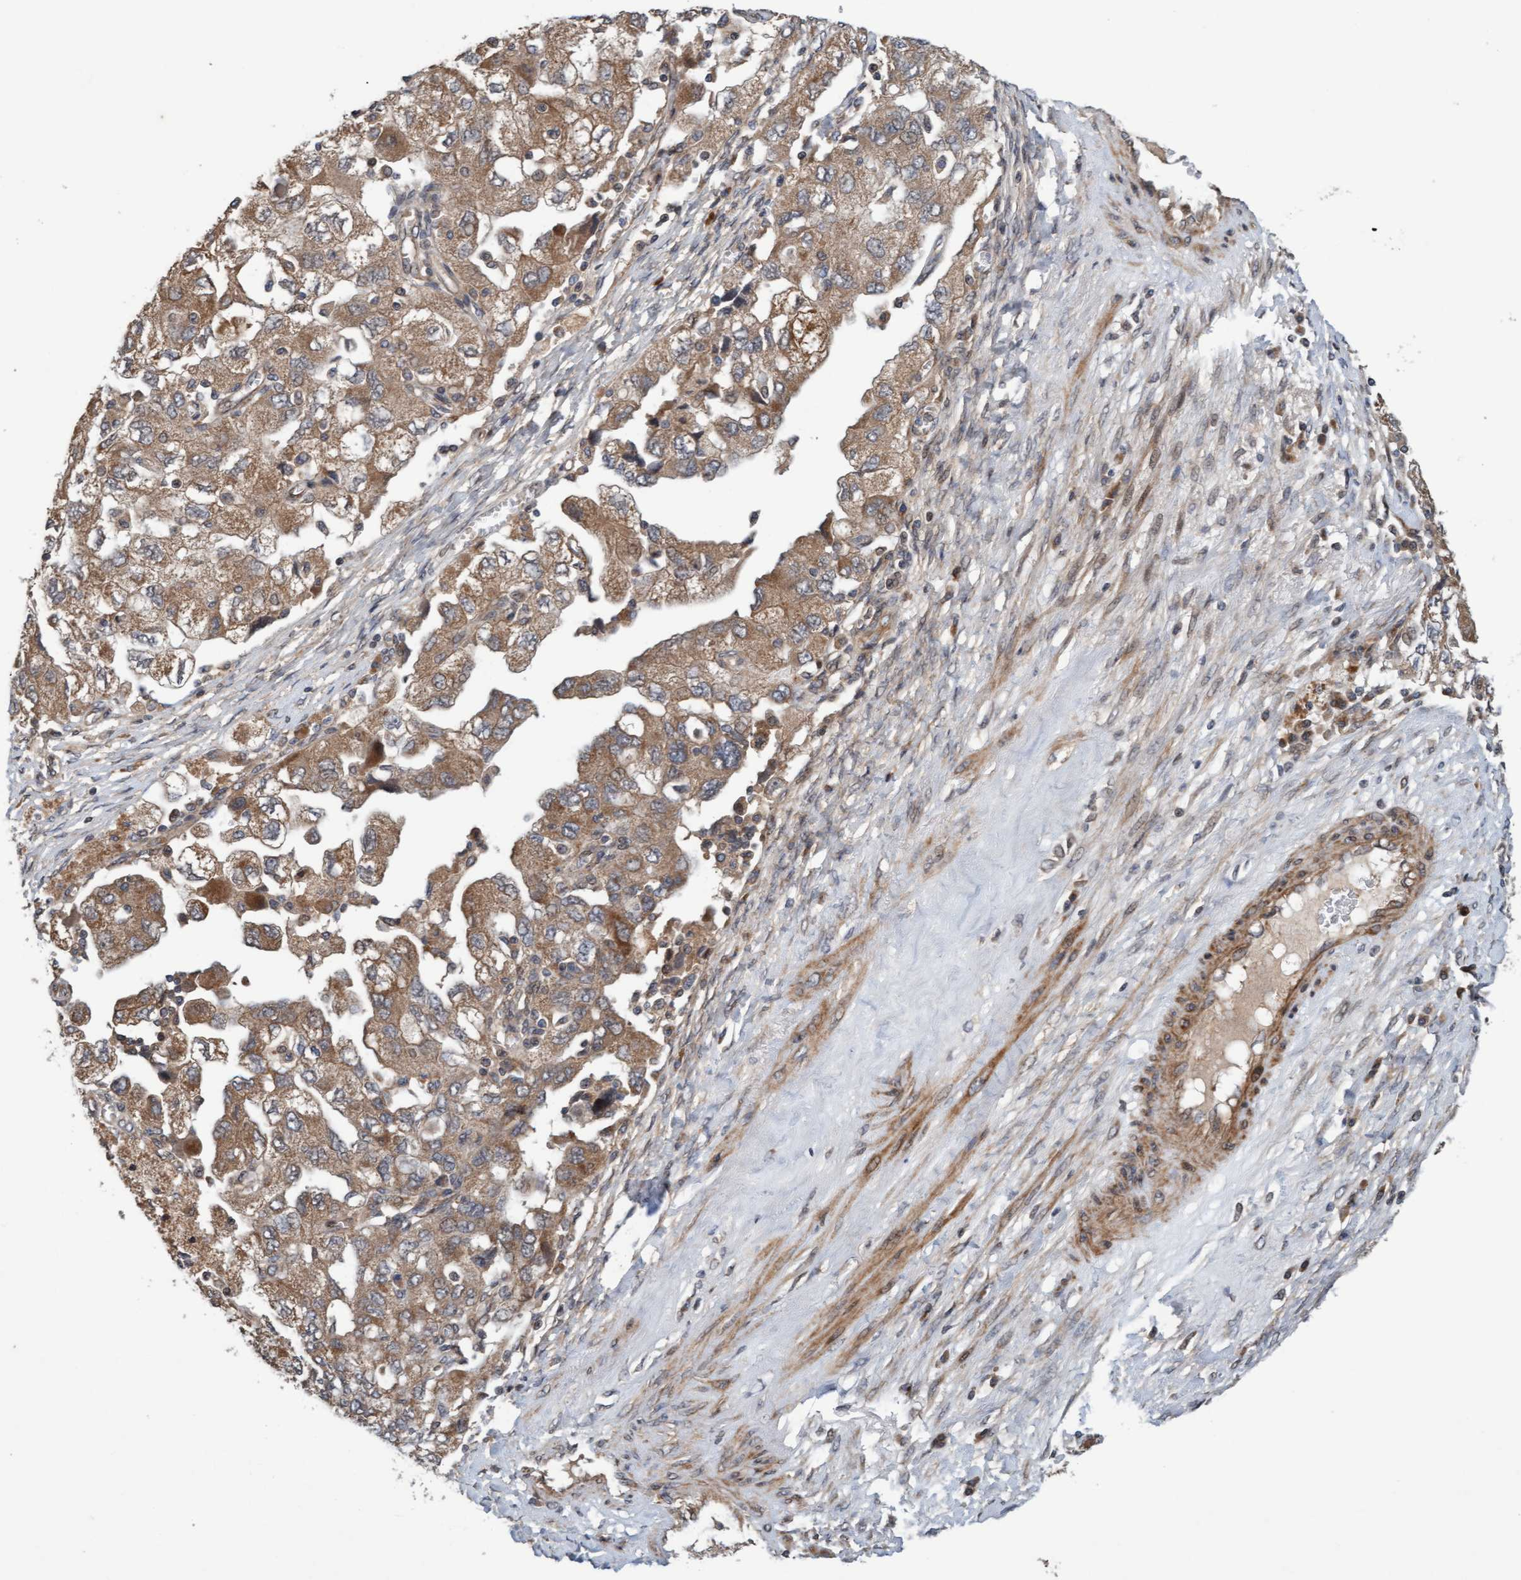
{"staining": {"intensity": "moderate", "quantity": ">75%", "location": "cytoplasmic/membranous"}, "tissue": "ovarian cancer", "cell_type": "Tumor cells", "image_type": "cancer", "snomed": [{"axis": "morphology", "description": "Carcinoma, NOS"}, {"axis": "morphology", "description": "Cystadenocarcinoma, serous, NOS"}, {"axis": "topography", "description": "Ovary"}], "caption": "A photomicrograph of human ovarian cancer (carcinoma) stained for a protein displays moderate cytoplasmic/membranous brown staining in tumor cells. (DAB (3,3'-diaminobenzidine) IHC with brightfield microscopy, high magnification).", "gene": "MLXIP", "patient": {"sex": "female", "age": 69}}